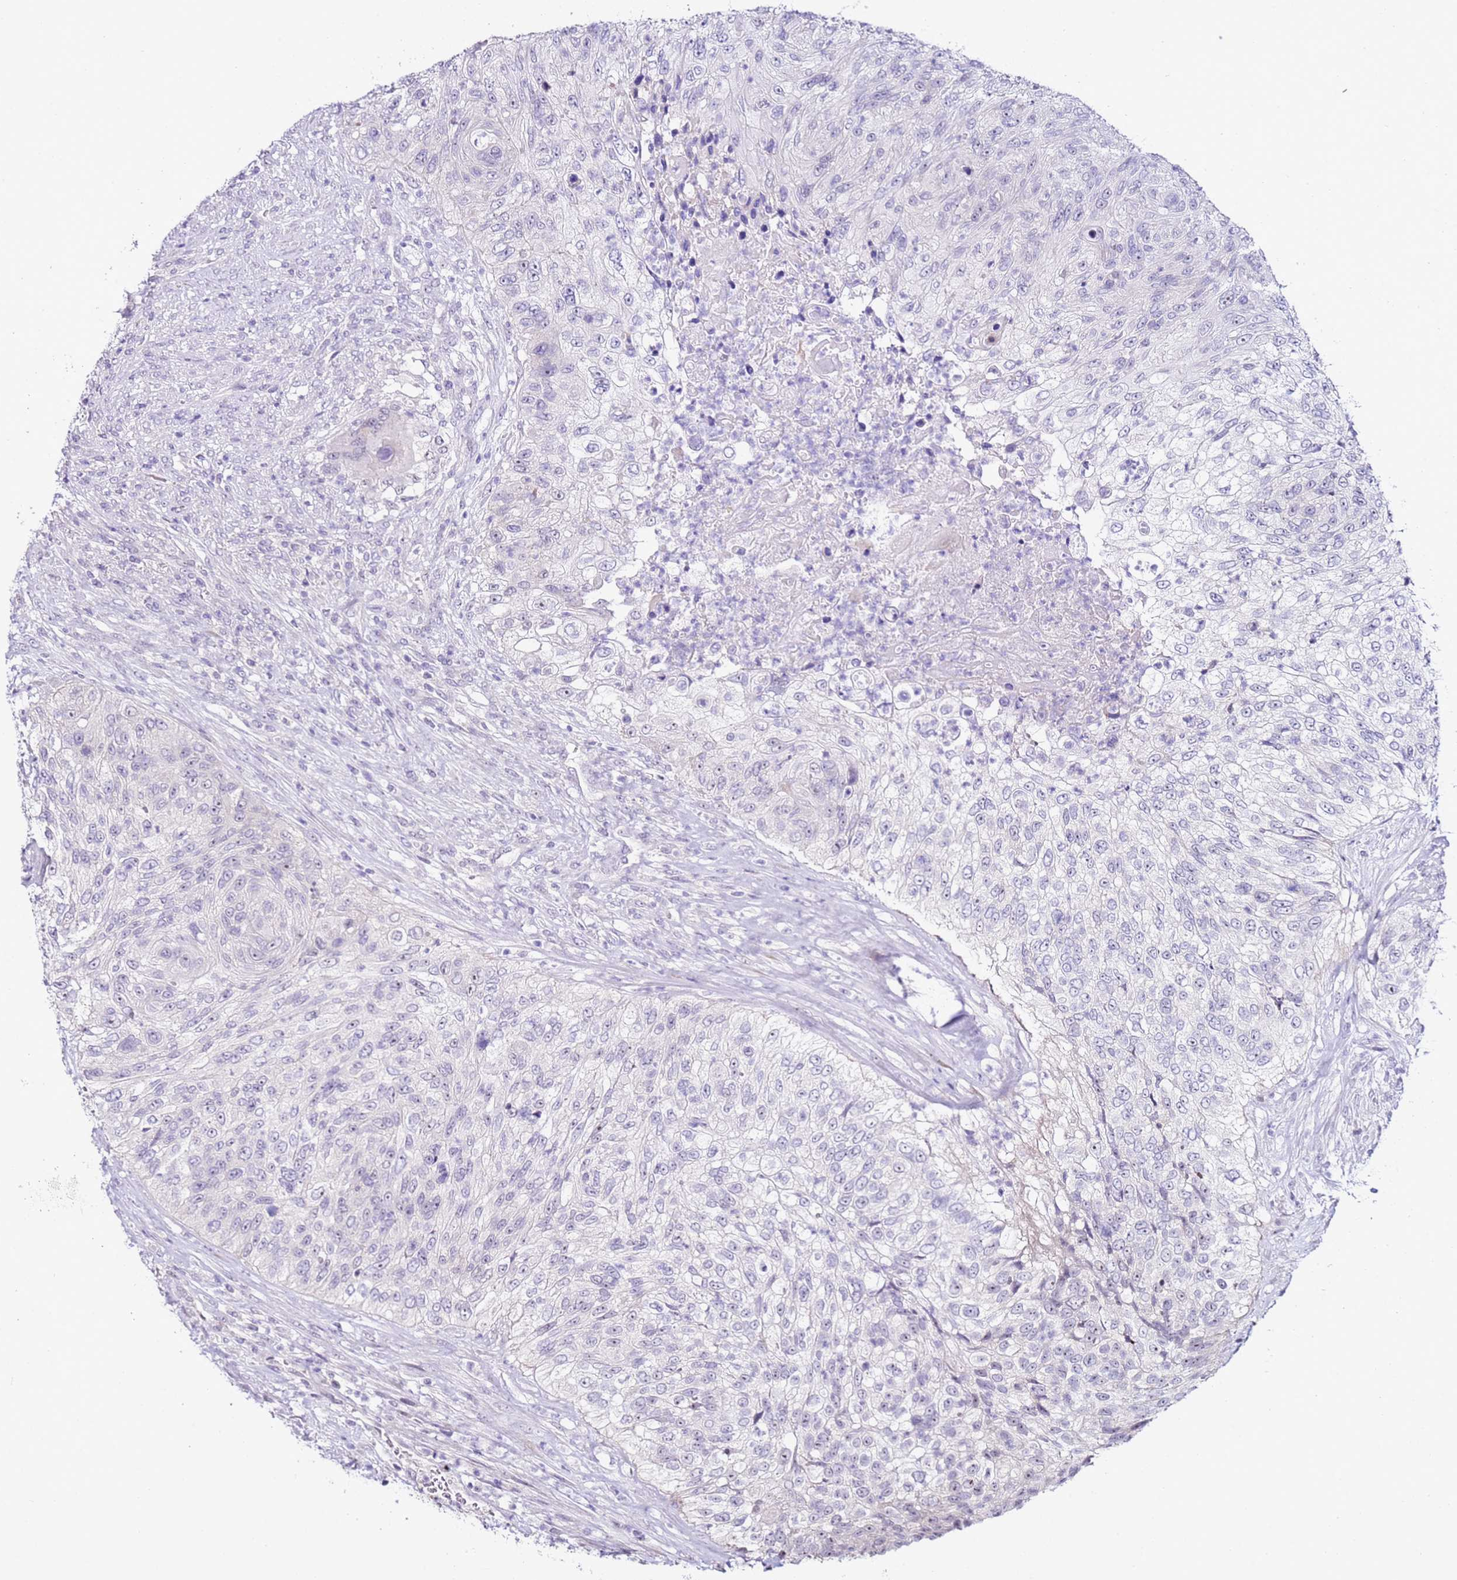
{"staining": {"intensity": "negative", "quantity": "none", "location": "none"}, "tissue": "urothelial cancer", "cell_type": "Tumor cells", "image_type": "cancer", "snomed": [{"axis": "morphology", "description": "Urothelial carcinoma, High grade"}, {"axis": "topography", "description": "Urinary bladder"}], "caption": "Immunohistochemistry (IHC) histopathology image of neoplastic tissue: human high-grade urothelial carcinoma stained with DAB shows no significant protein positivity in tumor cells. (DAB immunohistochemistry (IHC) visualized using brightfield microscopy, high magnification).", "gene": "HGD", "patient": {"sex": "female", "age": 60}}